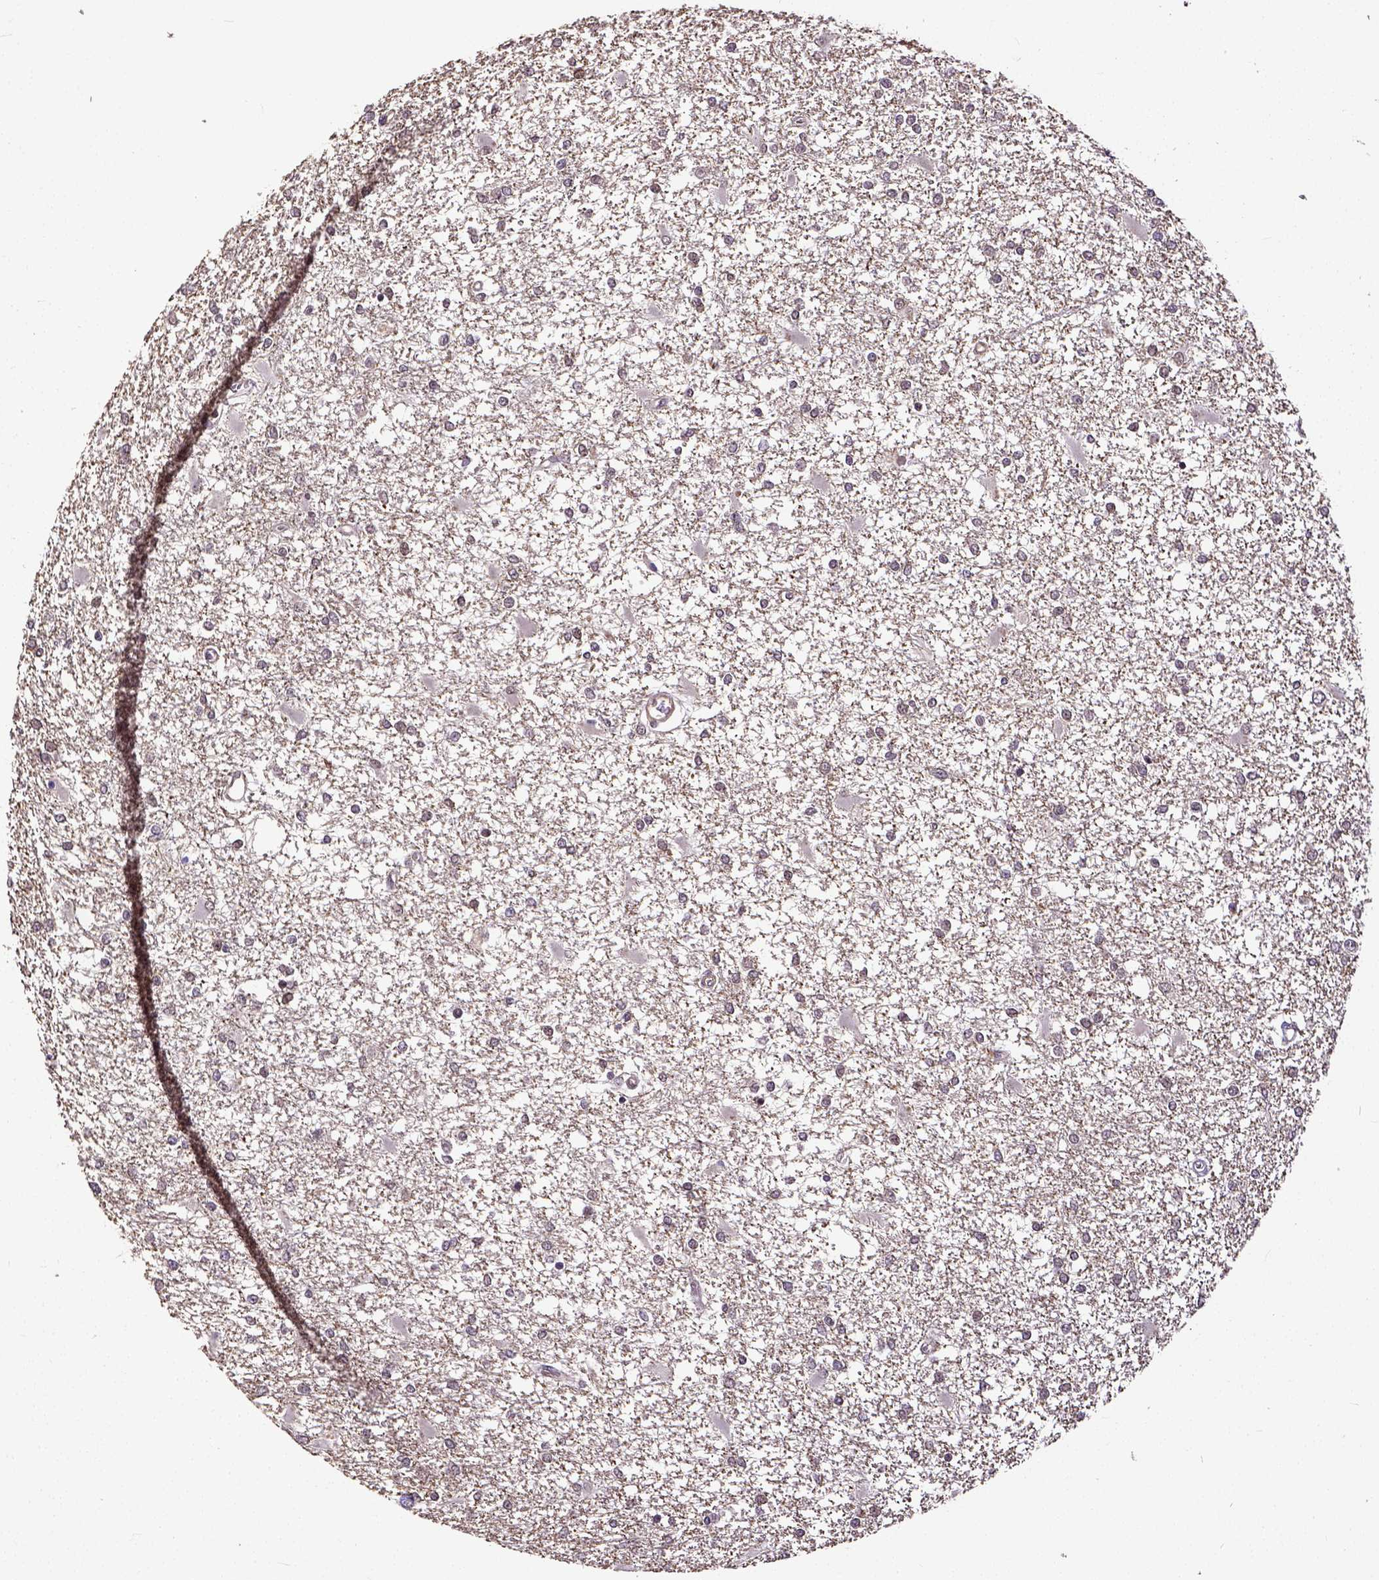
{"staining": {"intensity": "negative", "quantity": "none", "location": "none"}, "tissue": "glioma", "cell_type": "Tumor cells", "image_type": "cancer", "snomed": [{"axis": "morphology", "description": "Glioma, malignant, High grade"}, {"axis": "topography", "description": "Cerebral cortex"}], "caption": "Protein analysis of high-grade glioma (malignant) shows no significant expression in tumor cells.", "gene": "DICER1", "patient": {"sex": "male", "age": 79}}